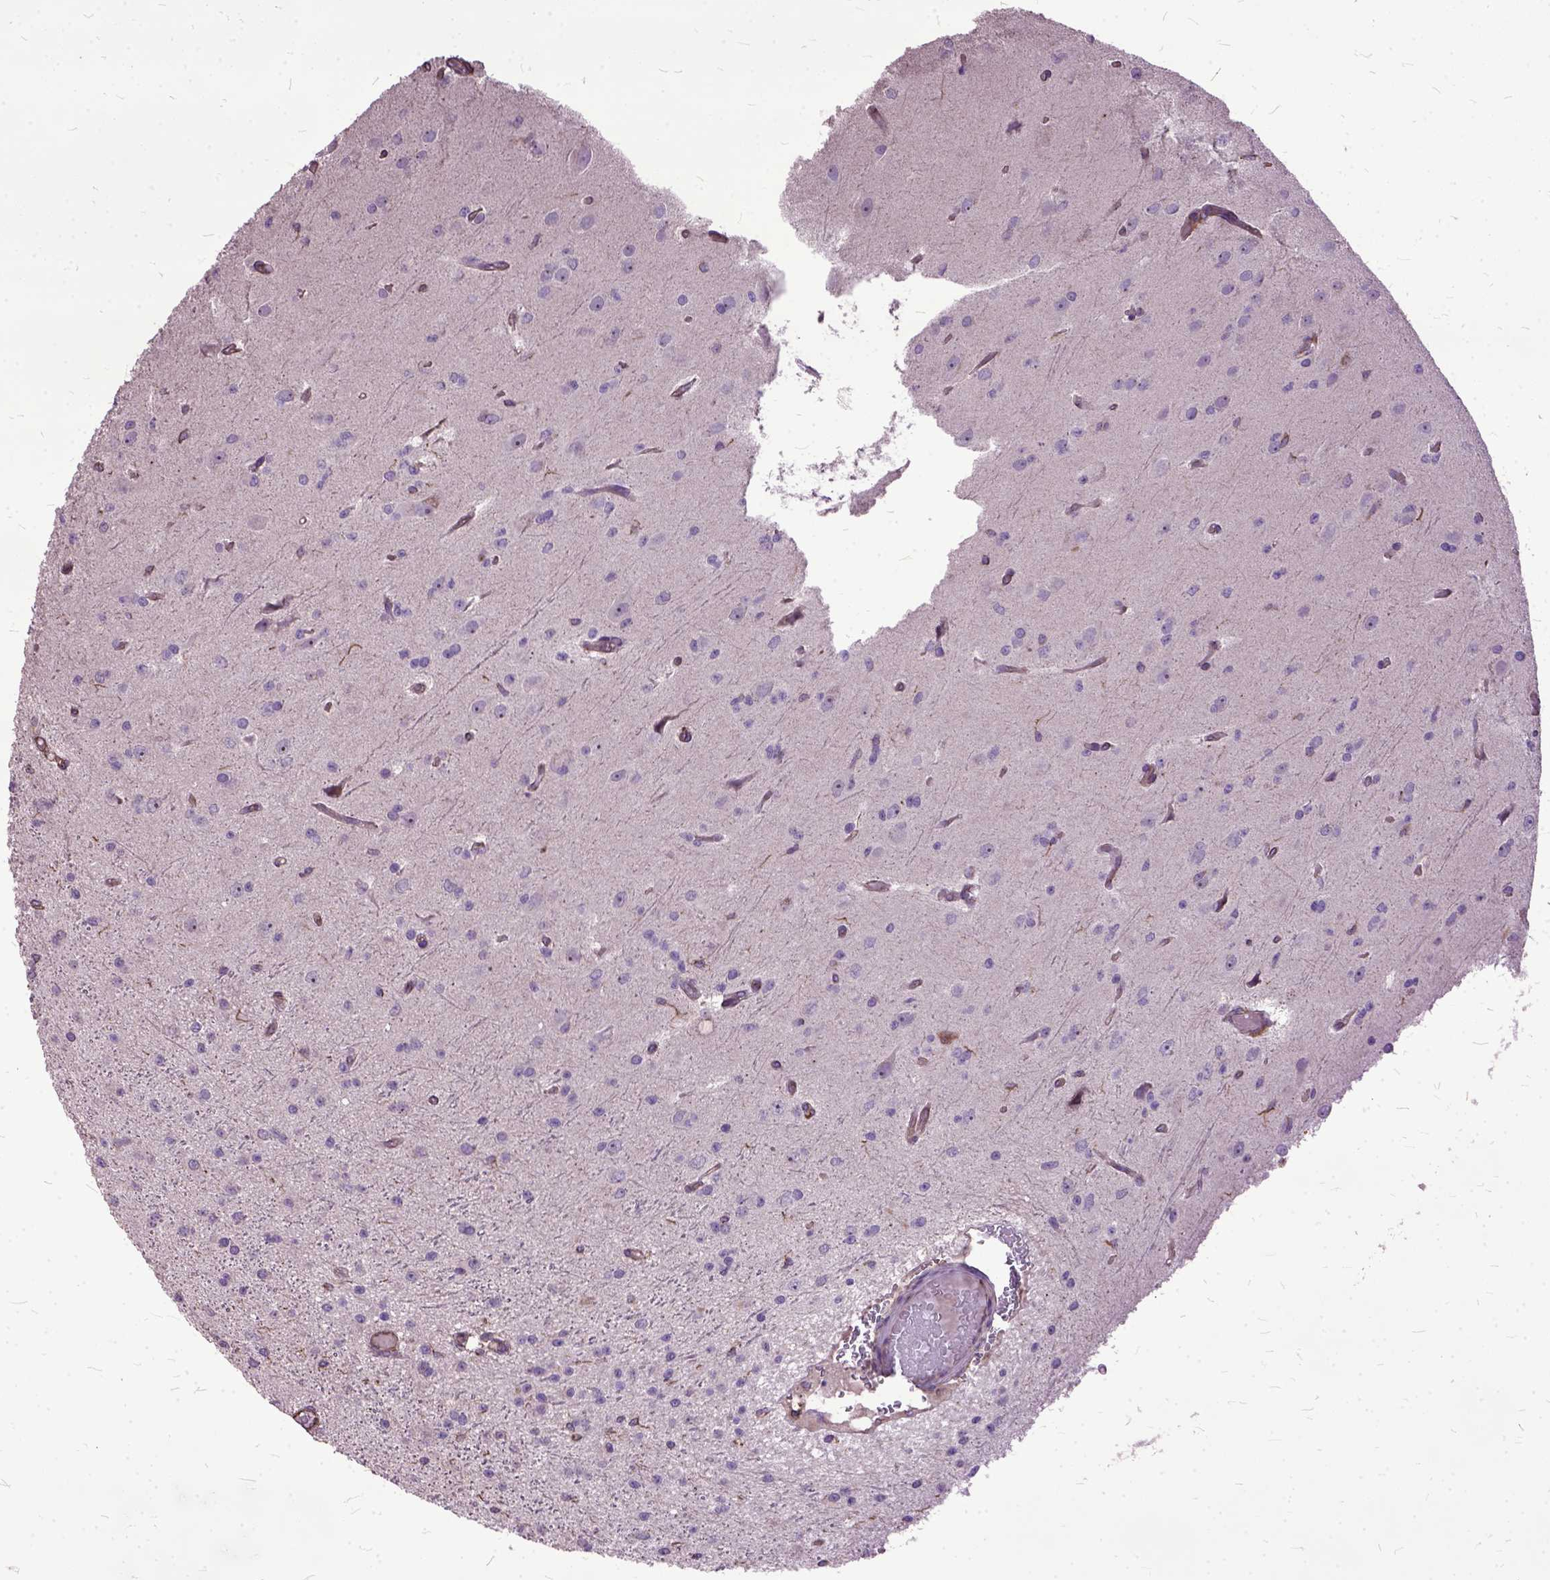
{"staining": {"intensity": "negative", "quantity": "none", "location": "none"}, "tissue": "glioma", "cell_type": "Tumor cells", "image_type": "cancer", "snomed": [{"axis": "morphology", "description": "Glioma, malignant, Low grade"}, {"axis": "topography", "description": "Brain"}], "caption": "A histopathology image of malignant glioma (low-grade) stained for a protein shows no brown staining in tumor cells.", "gene": "AREG", "patient": {"sex": "male", "age": 27}}